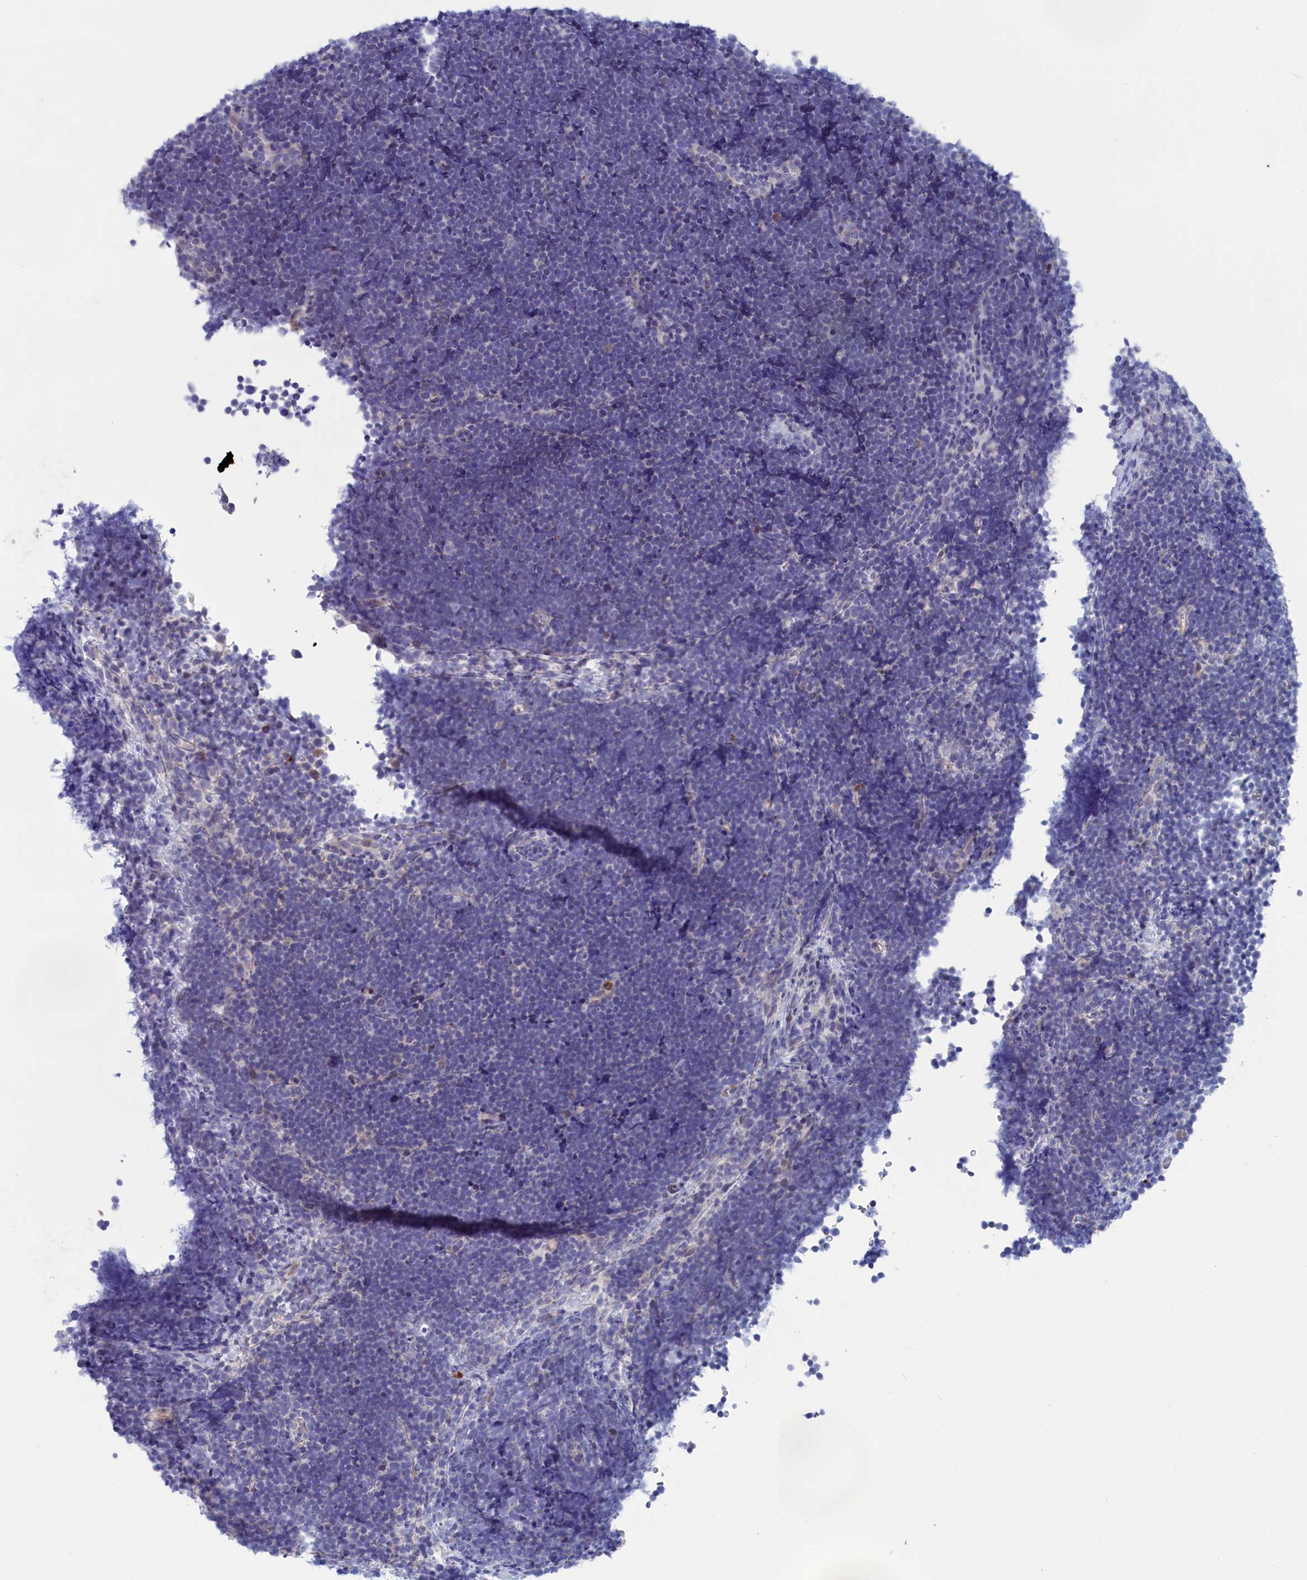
{"staining": {"intensity": "negative", "quantity": "none", "location": "none"}, "tissue": "lymphoma", "cell_type": "Tumor cells", "image_type": "cancer", "snomed": [{"axis": "morphology", "description": "Malignant lymphoma, non-Hodgkin's type, High grade"}, {"axis": "topography", "description": "Lymph node"}], "caption": "Immunohistochemistry (IHC) of human high-grade malignant lymphoma, non-Hodgkin's type demonstrates no staining in tumor cells.", "gene": "NIBAN3", "patient": {"sex": "male", "age": 13}}